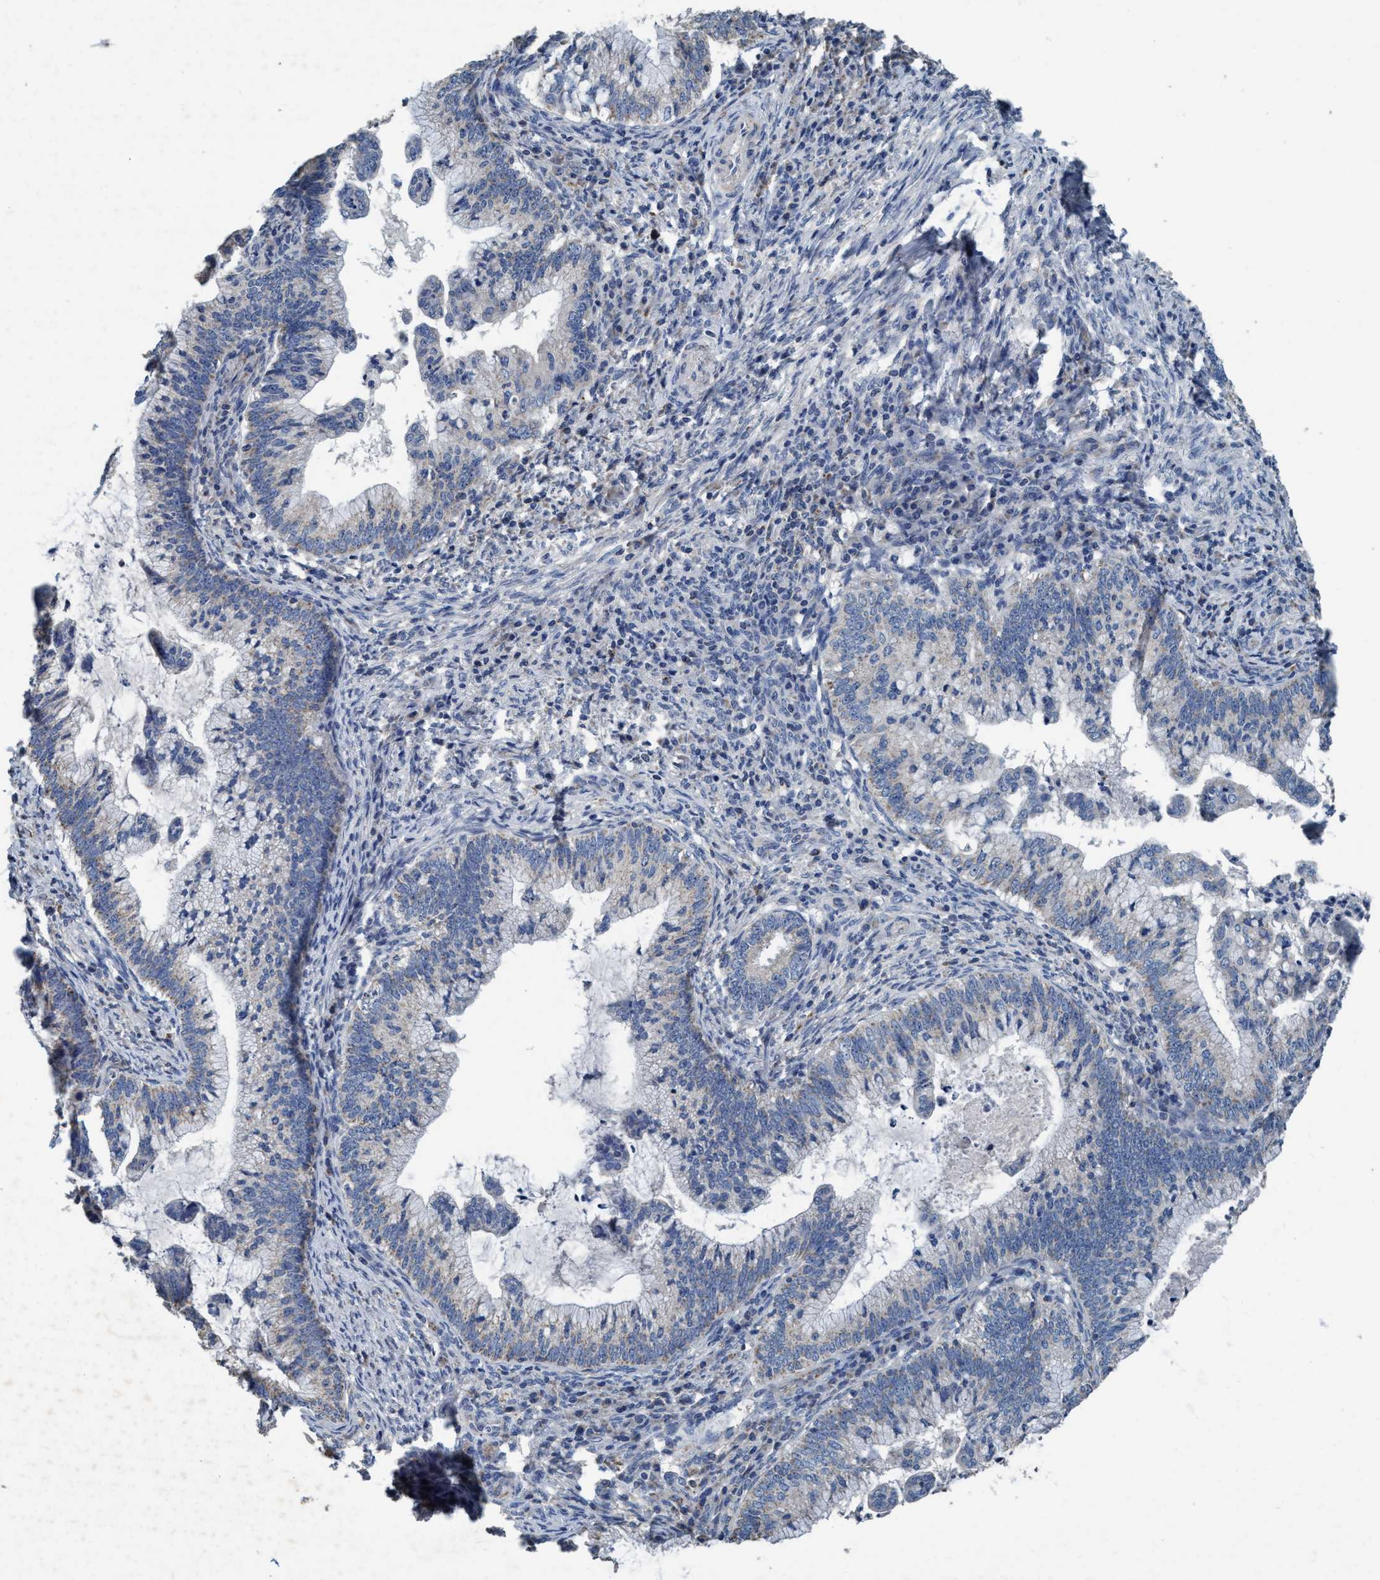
{"staining": {"intensity": "weak", "quantity": "<25%", "location": "cytoplasmic/membranous"}, "tissue": "cervical cancer", "cell_type": "Tumor cells", "image_type": "cancer", "snomed": [{"axis": "morphology", "description": "Adenocarcinoma, NOS"}, {"axis": "topography", "description": "Cervix"}], "caption": "IHC image of human cervical adenocarcinoma stained for a protein (brown), which demonstrates no expression in tumor cells.", "gene": "ANKFN1", "patient": {"sex": "female", "age": 36}}